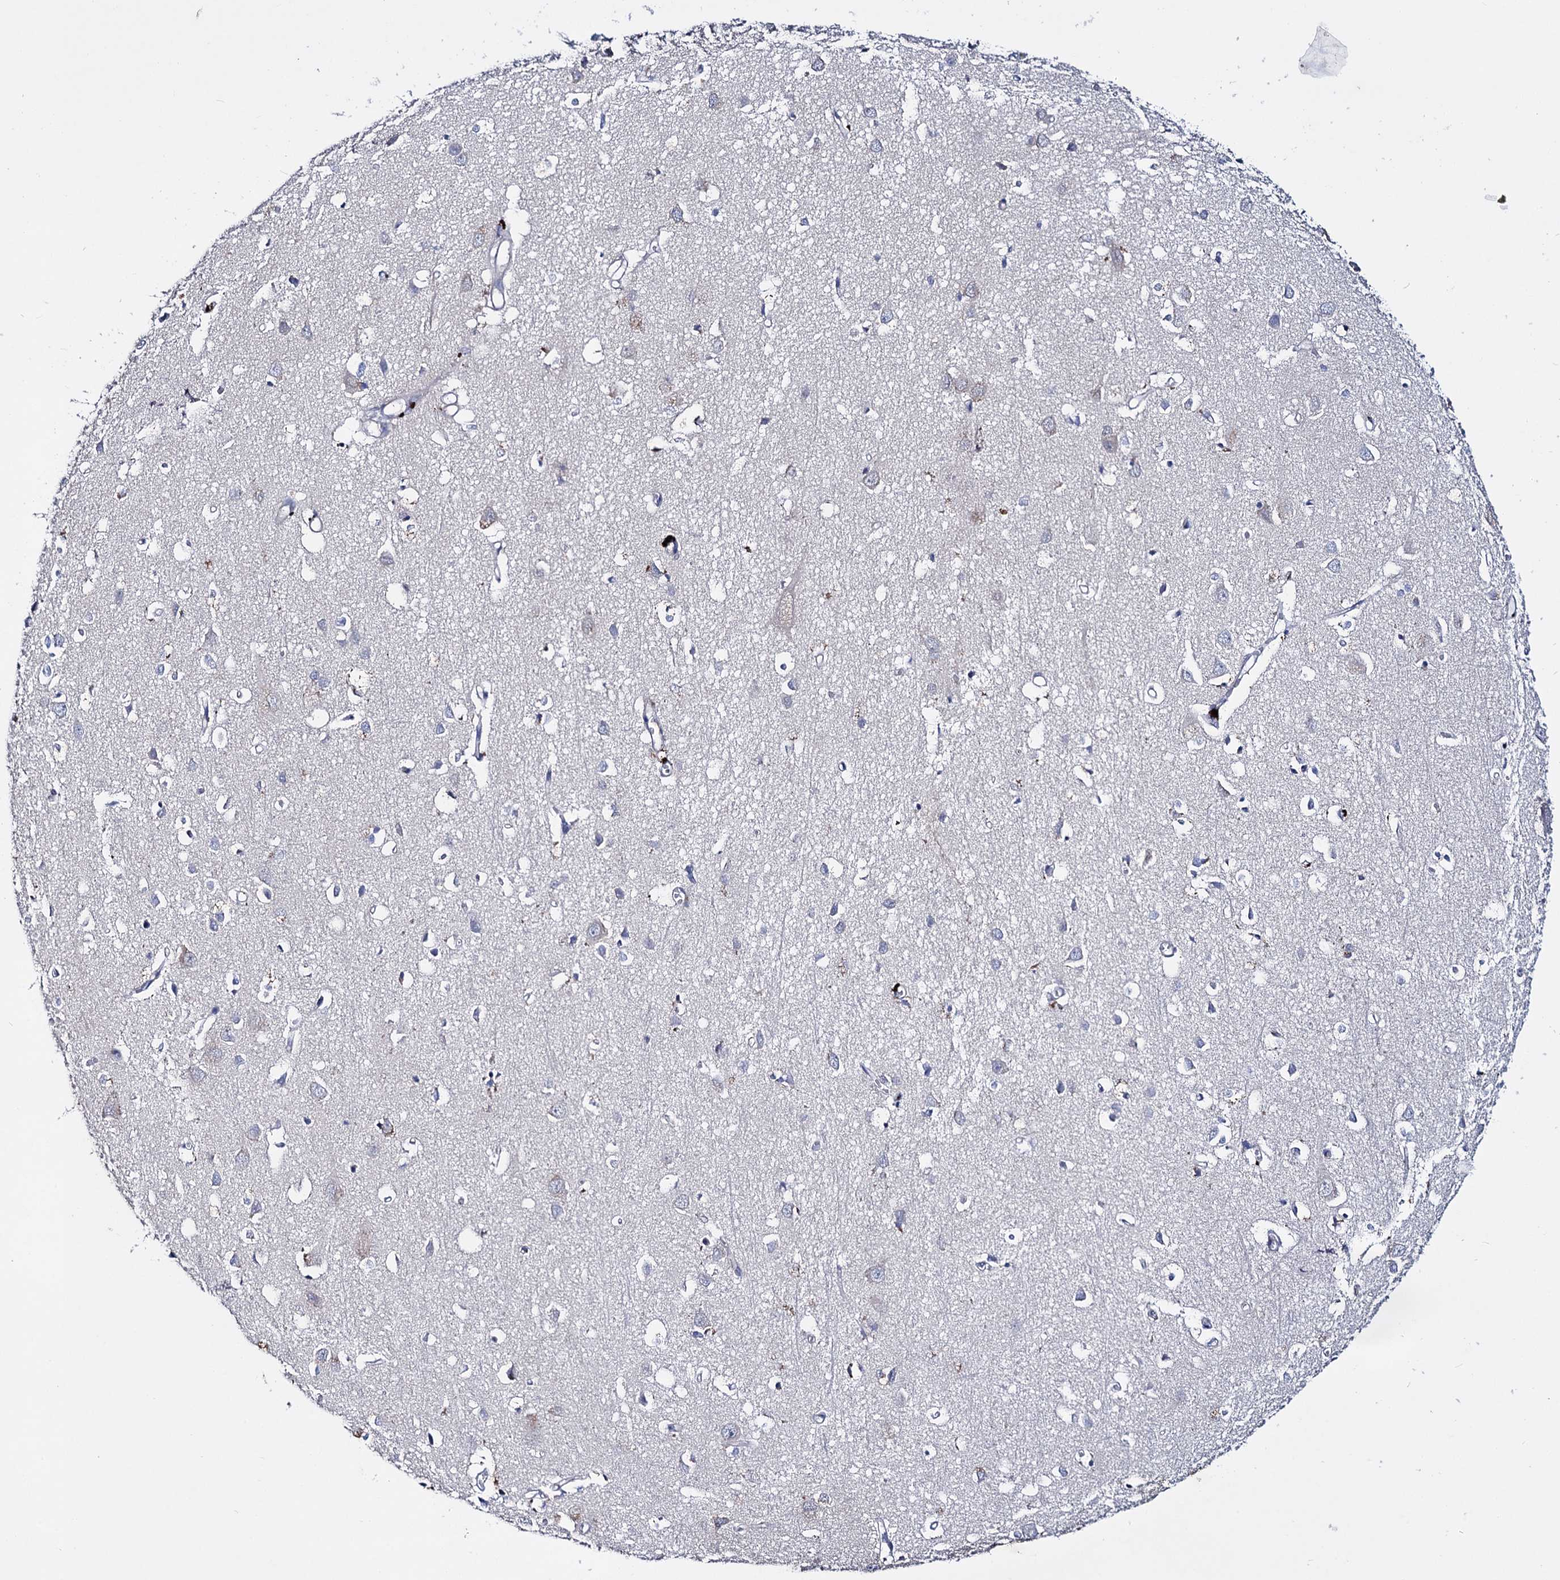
{"staining": {"intensity": "negative", "quantity": "none", "location": "none"}, "tissue": "cerebral cortex", "cell_type": "Endothelial cells", "image_type": "normal", "snomed": [{"axis": "morphology", "description": "Normal tissue, NOS"}, {"axis": "topography", "description": "Cerebral cortex"}], "caption": "This is an immunohistochemistry (IHC) histopathology image of benign human cerebral cortex. There is no expression in endothelial cells.", "gene": "PPP1R32", "patient": {"sex": "female", "age": 64}}